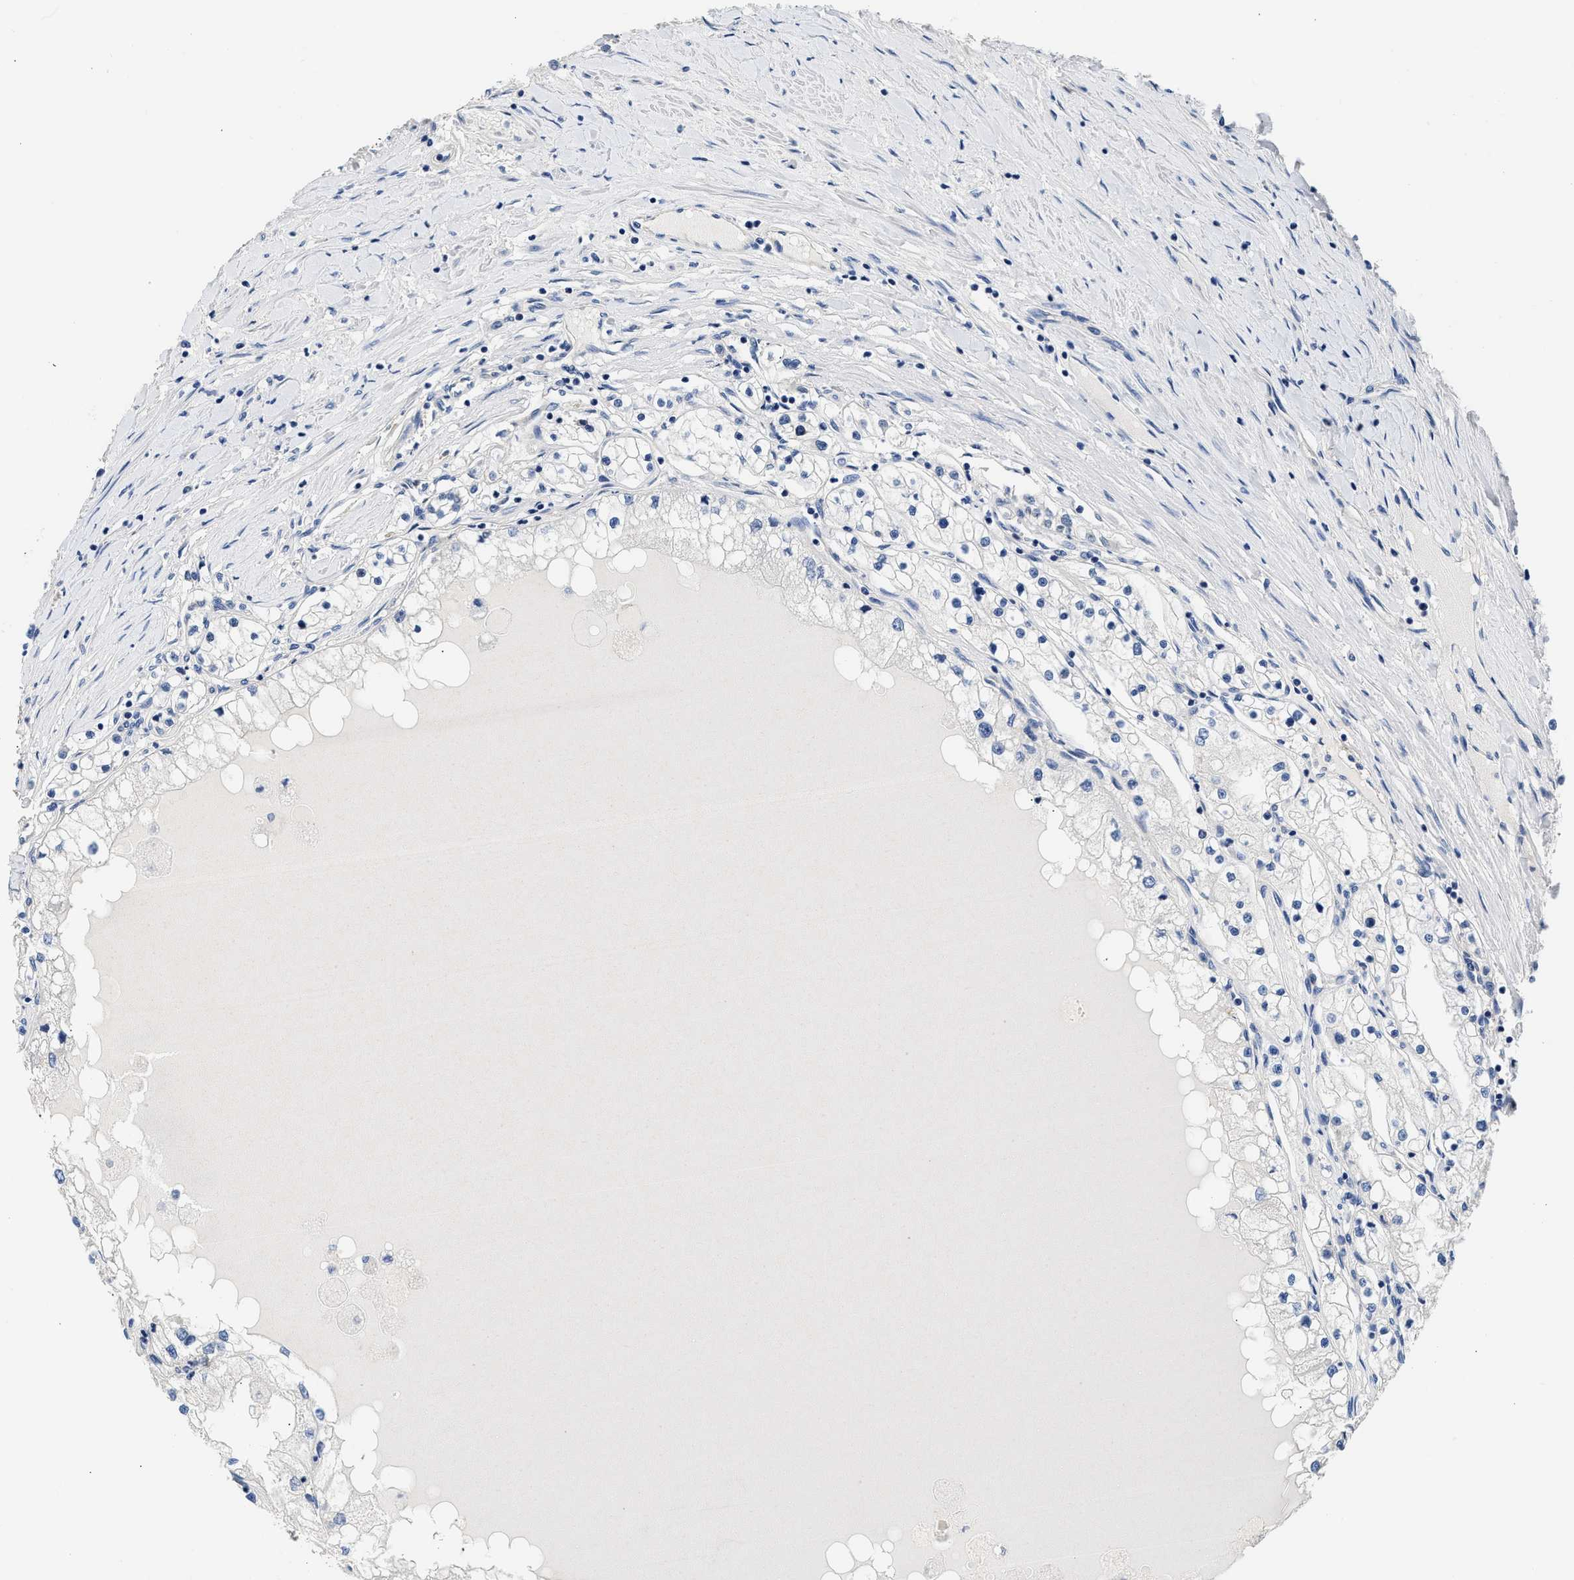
{"staining": {"intensity": "negative", "quantity": "none", "location": "none"}, "tissue": "renal cancer", "cell_type": "Tumor cells", "image_type": "cancer", "snomed": [{"axis": "morphology", "description": "Adenocarcinoma, NOS"}, {"axis": "topography", "description": "Kidney"}], "caption": "This is an immunohistochemistry micrograph of renal cancer (adenocarcinoma). There is no positivity in tumor cells.", "gene": "XPO5", "patient": {"sex": "male", "age": 68}}